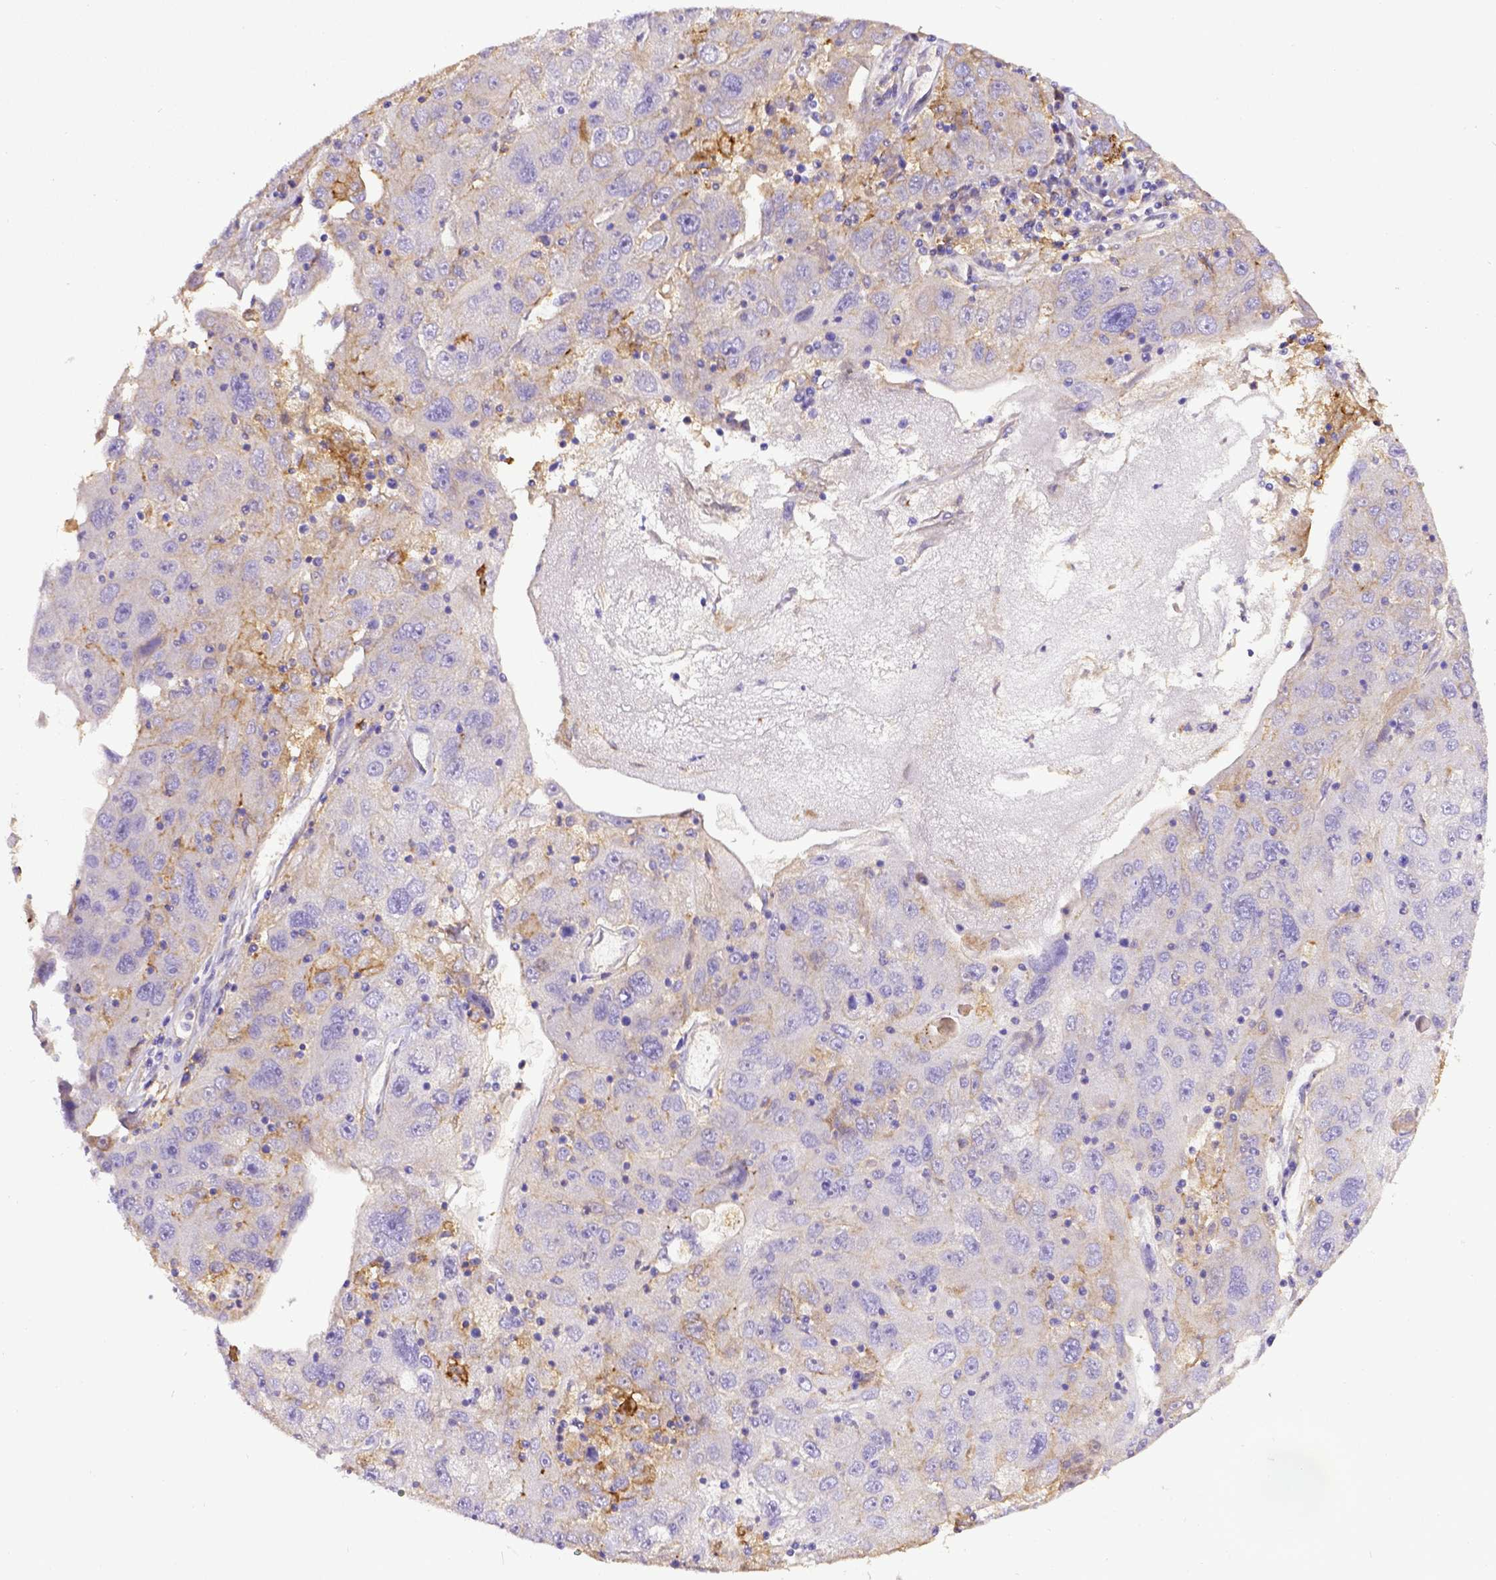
{"staining": {"intensity": "negative", "quantity": "none", "location": "none"}, "tissue": "stomach cancer", "cell_type": "Tumor cells", "image_type": "cancer", "snomed": [{"axis": "morphology", "description": "Adenocarcinoma, NOS"}, {"axis": "topography", "description": "Stomach"}], "caption": "IHC micrograph of stomach adenocarcinoma stained for a protein (brown), which reveals no staining in tumor cells.", "gene": "CD40", "patient": {"sex": "male", "age": 56}}